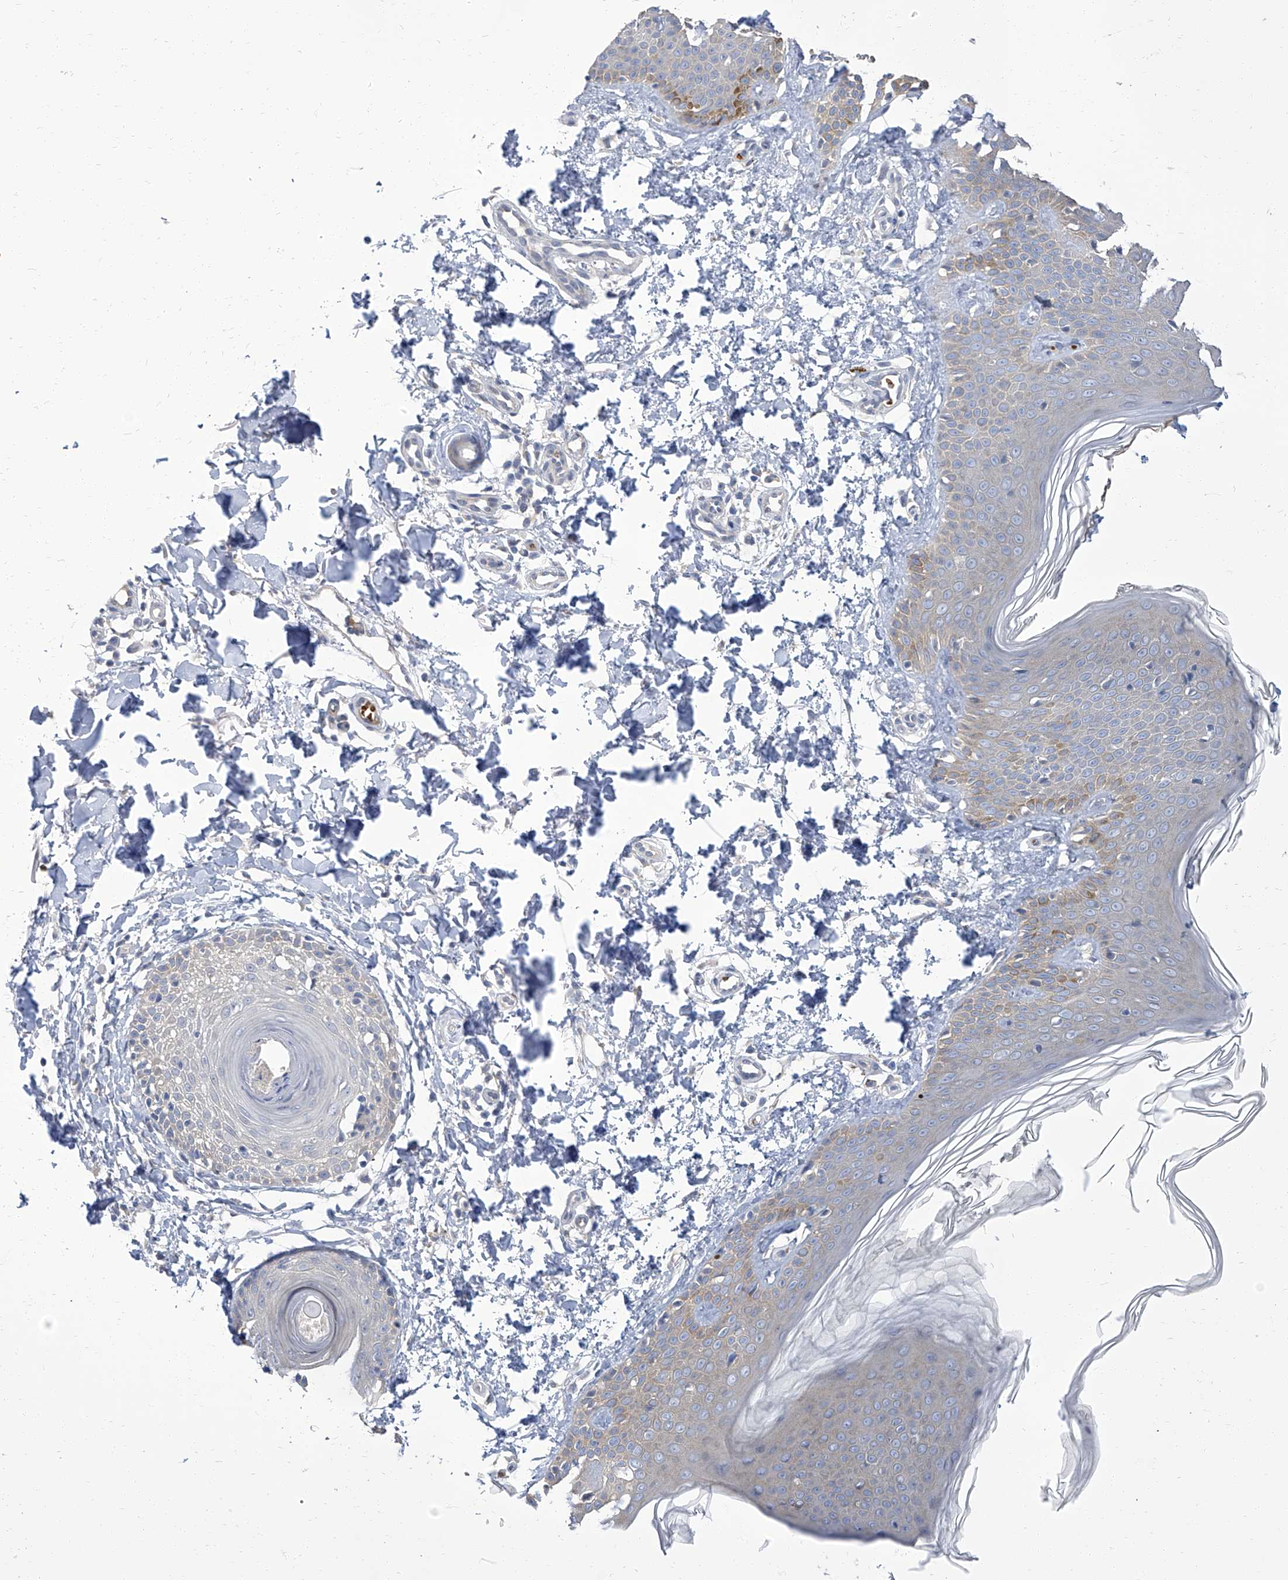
{"staining": {"intensity": "negative", "quantity": "none", "location": "none"}, "tissue": "skin", "cell_type": "Fibroblasts", "image_type": "normal", "snomed": [{"axis": "morphology", "description": "Normal tissue, NOS"}, {"axis": "topography", "description": "Skin"}], "caption": "The image reveals no significant expression in fibroblasts of skin.", "gene": "PARD3", "patient": {"sex": "male", "age": 37}}